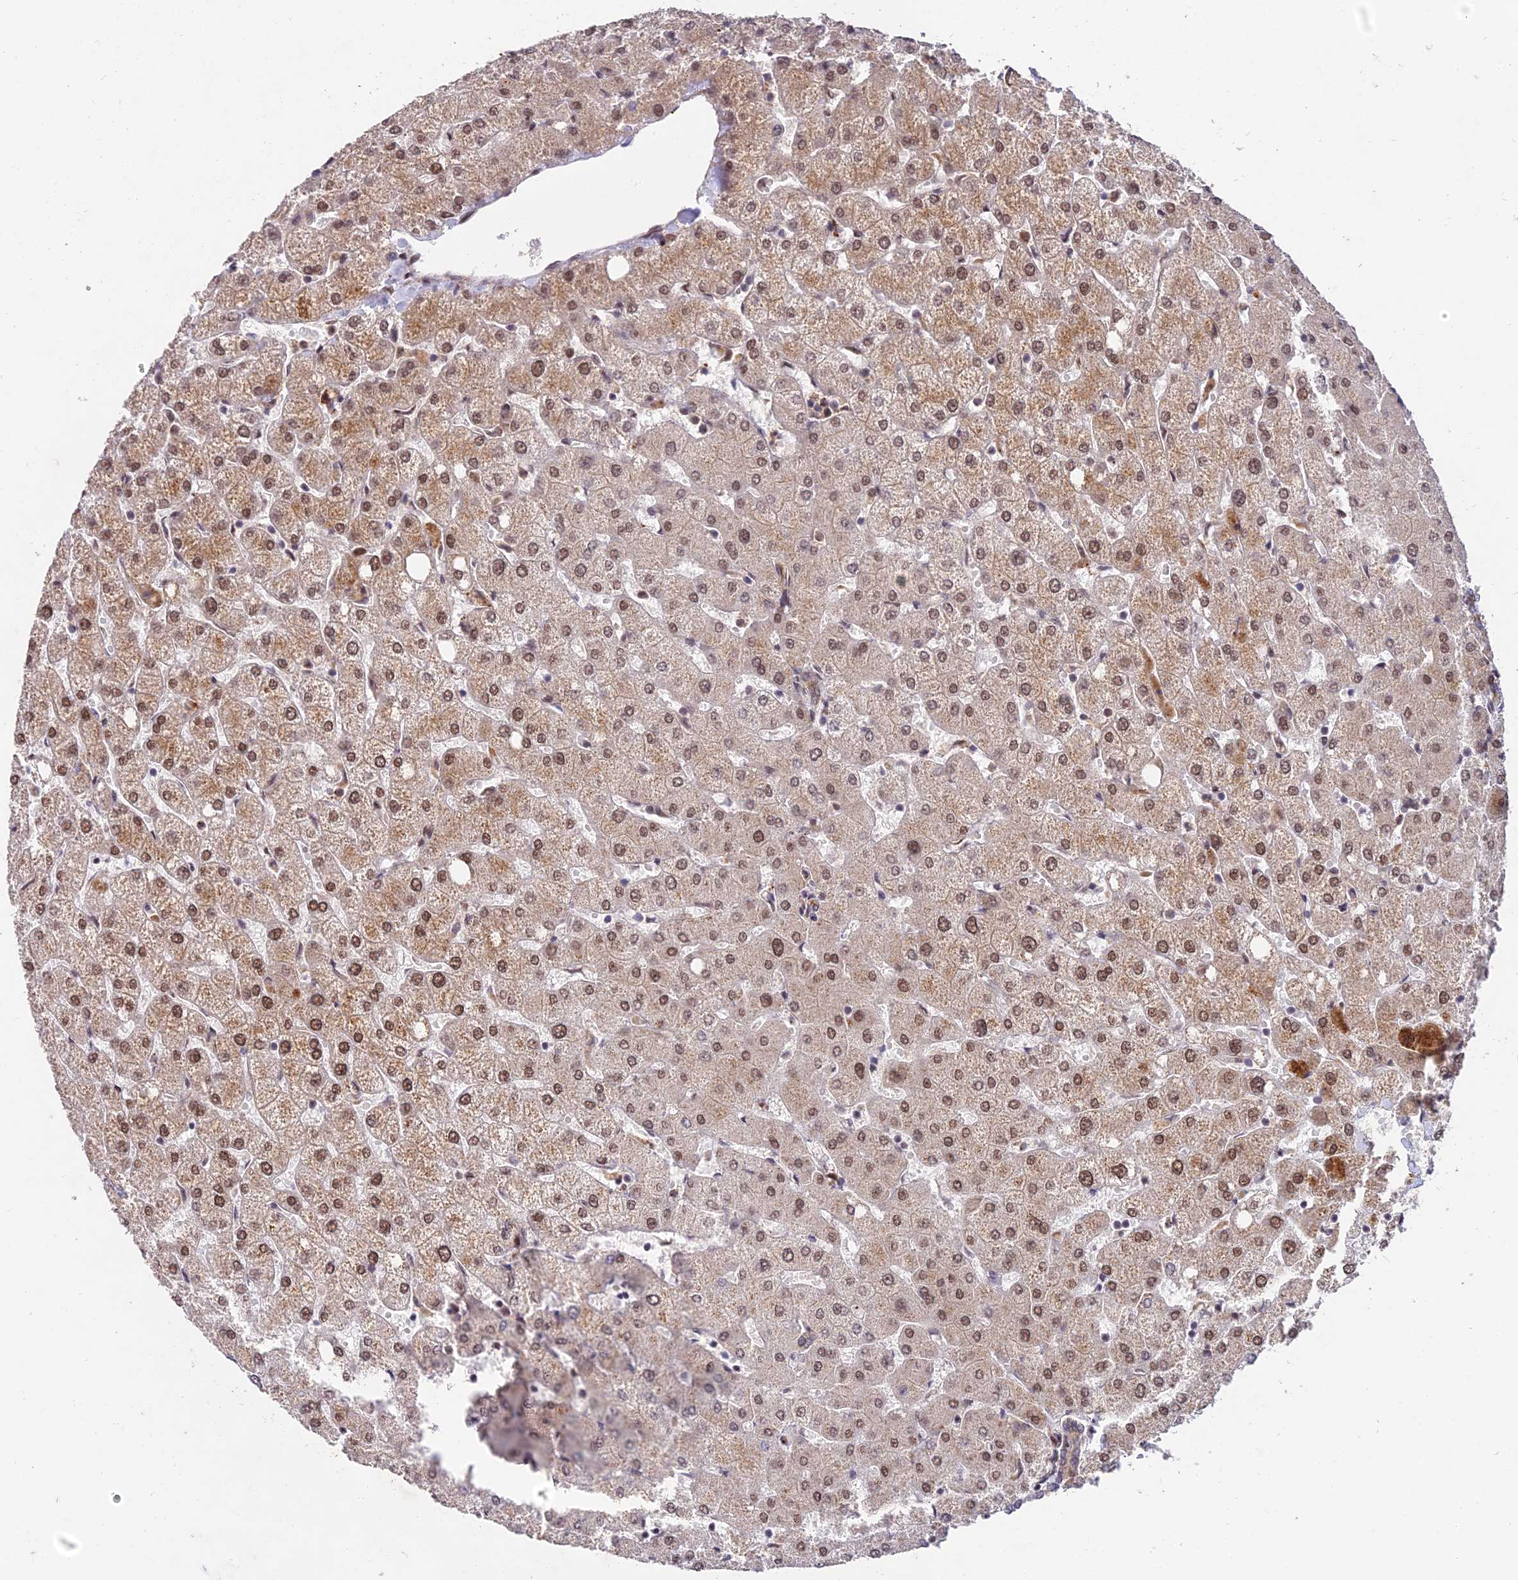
{"staining": {"intensity": "moderate", "quantity": ">75%", "location": "cytoplasmic/membranous"}, "tissue": "liver", "cell_type": "Cholangiocytes", "image_type": "normal", "snomed": [{"axis": "morphology", "description": "Normal tissue, NOS"}, {"axis": "topography", "description": "Liver"}], "caption": "Brown immunohistochemical staining in unremarkable liver displays moderate cytoplasmic/membranous positivity in approximately >75% of cholangiocytes.", "gene": "ZNF85", "patient": {"sex": "female", "age": 54}}